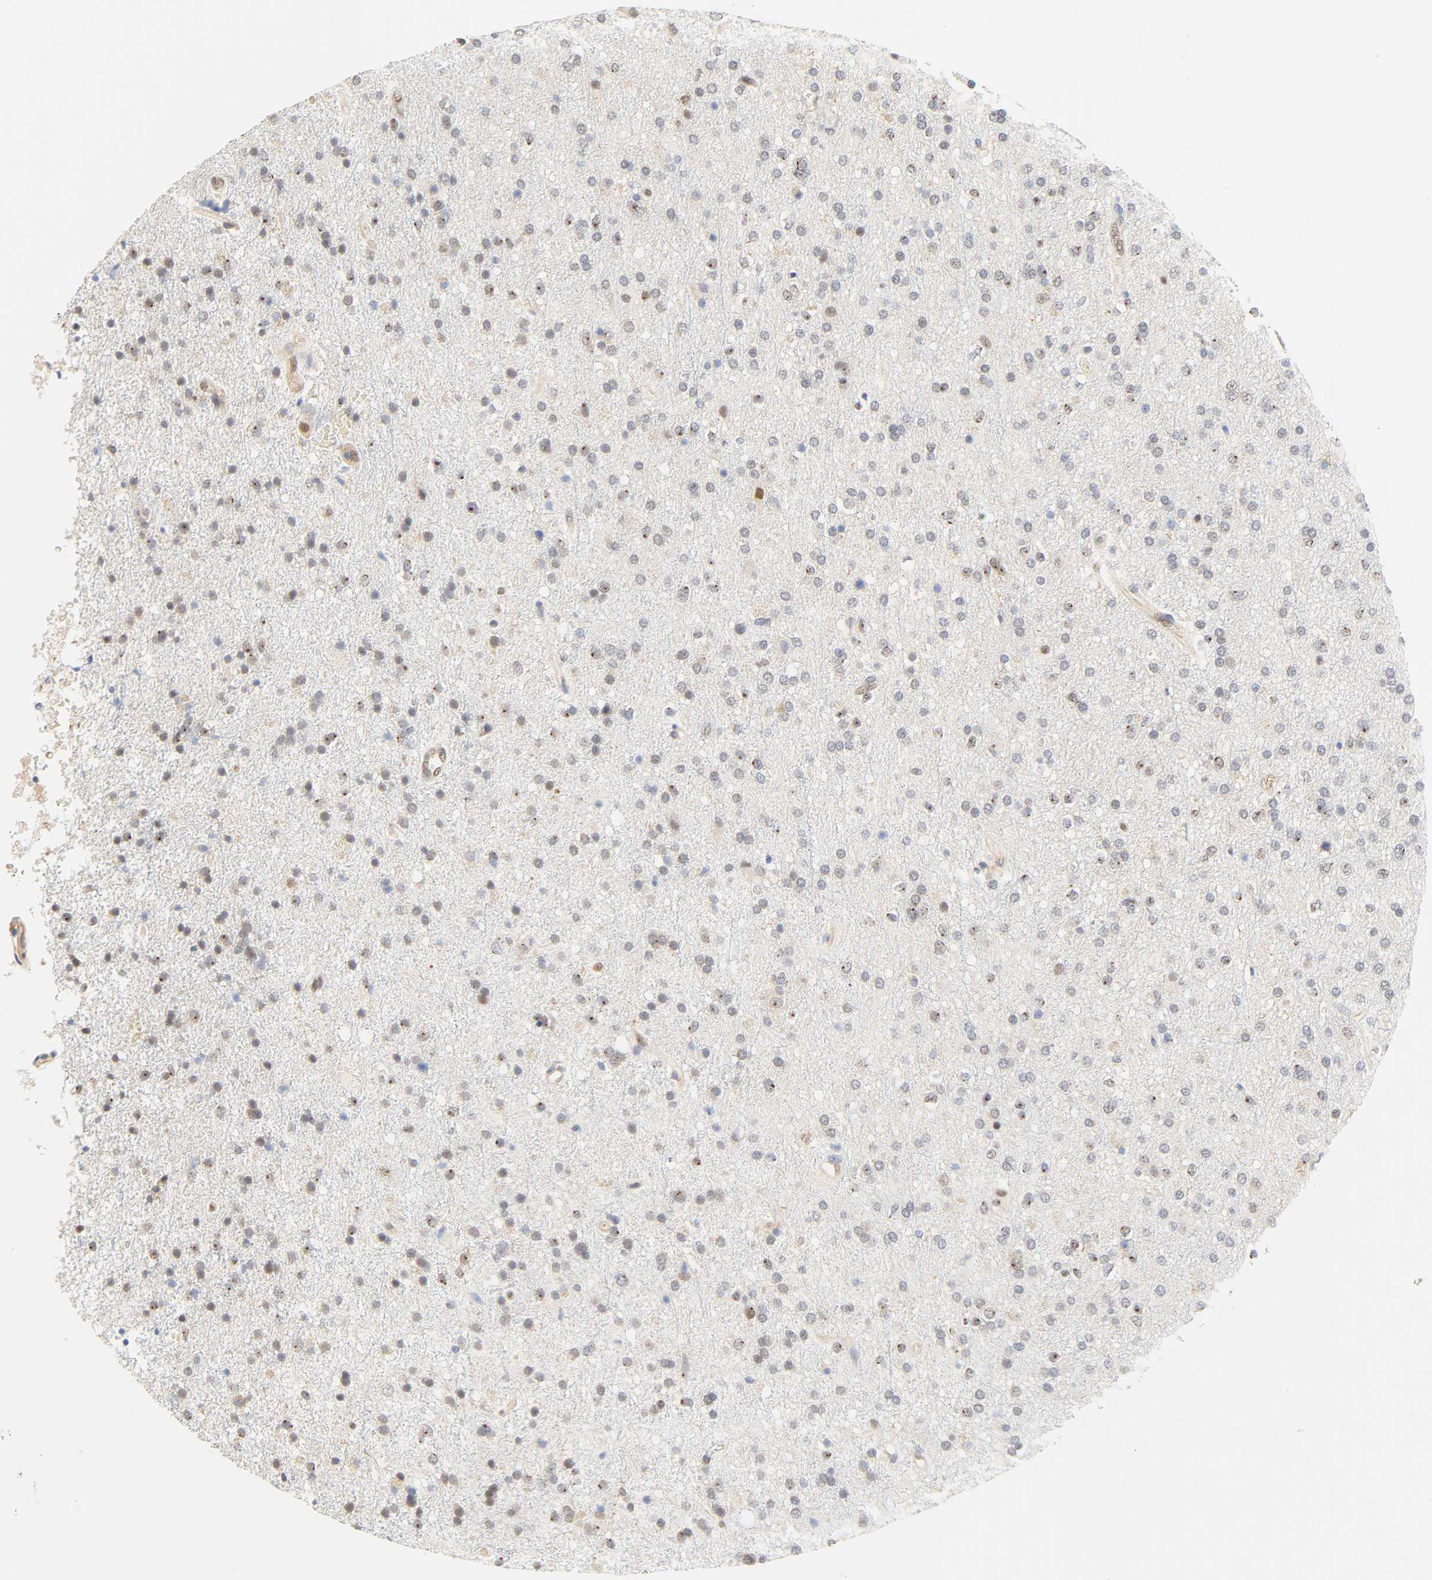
{"staining": {"intensity": "negative", "quantity": "none", "location": "none"}, "tissue": "glioma", "cell_type": "Tumor cells", "image_type": "cancer", "snomed": [{"axis": "morphology", "description": "Glioma, malignant, High grade"}, {"axis": "topography", "description": "Brain"}], "caption": "High-grade glioma (malignant) was stained to show a protein in brown. There is no significant expression in tumor cells.", "gene": "BORCS8-MEF2B", "patient": {"sex": "male", "age": 33}}